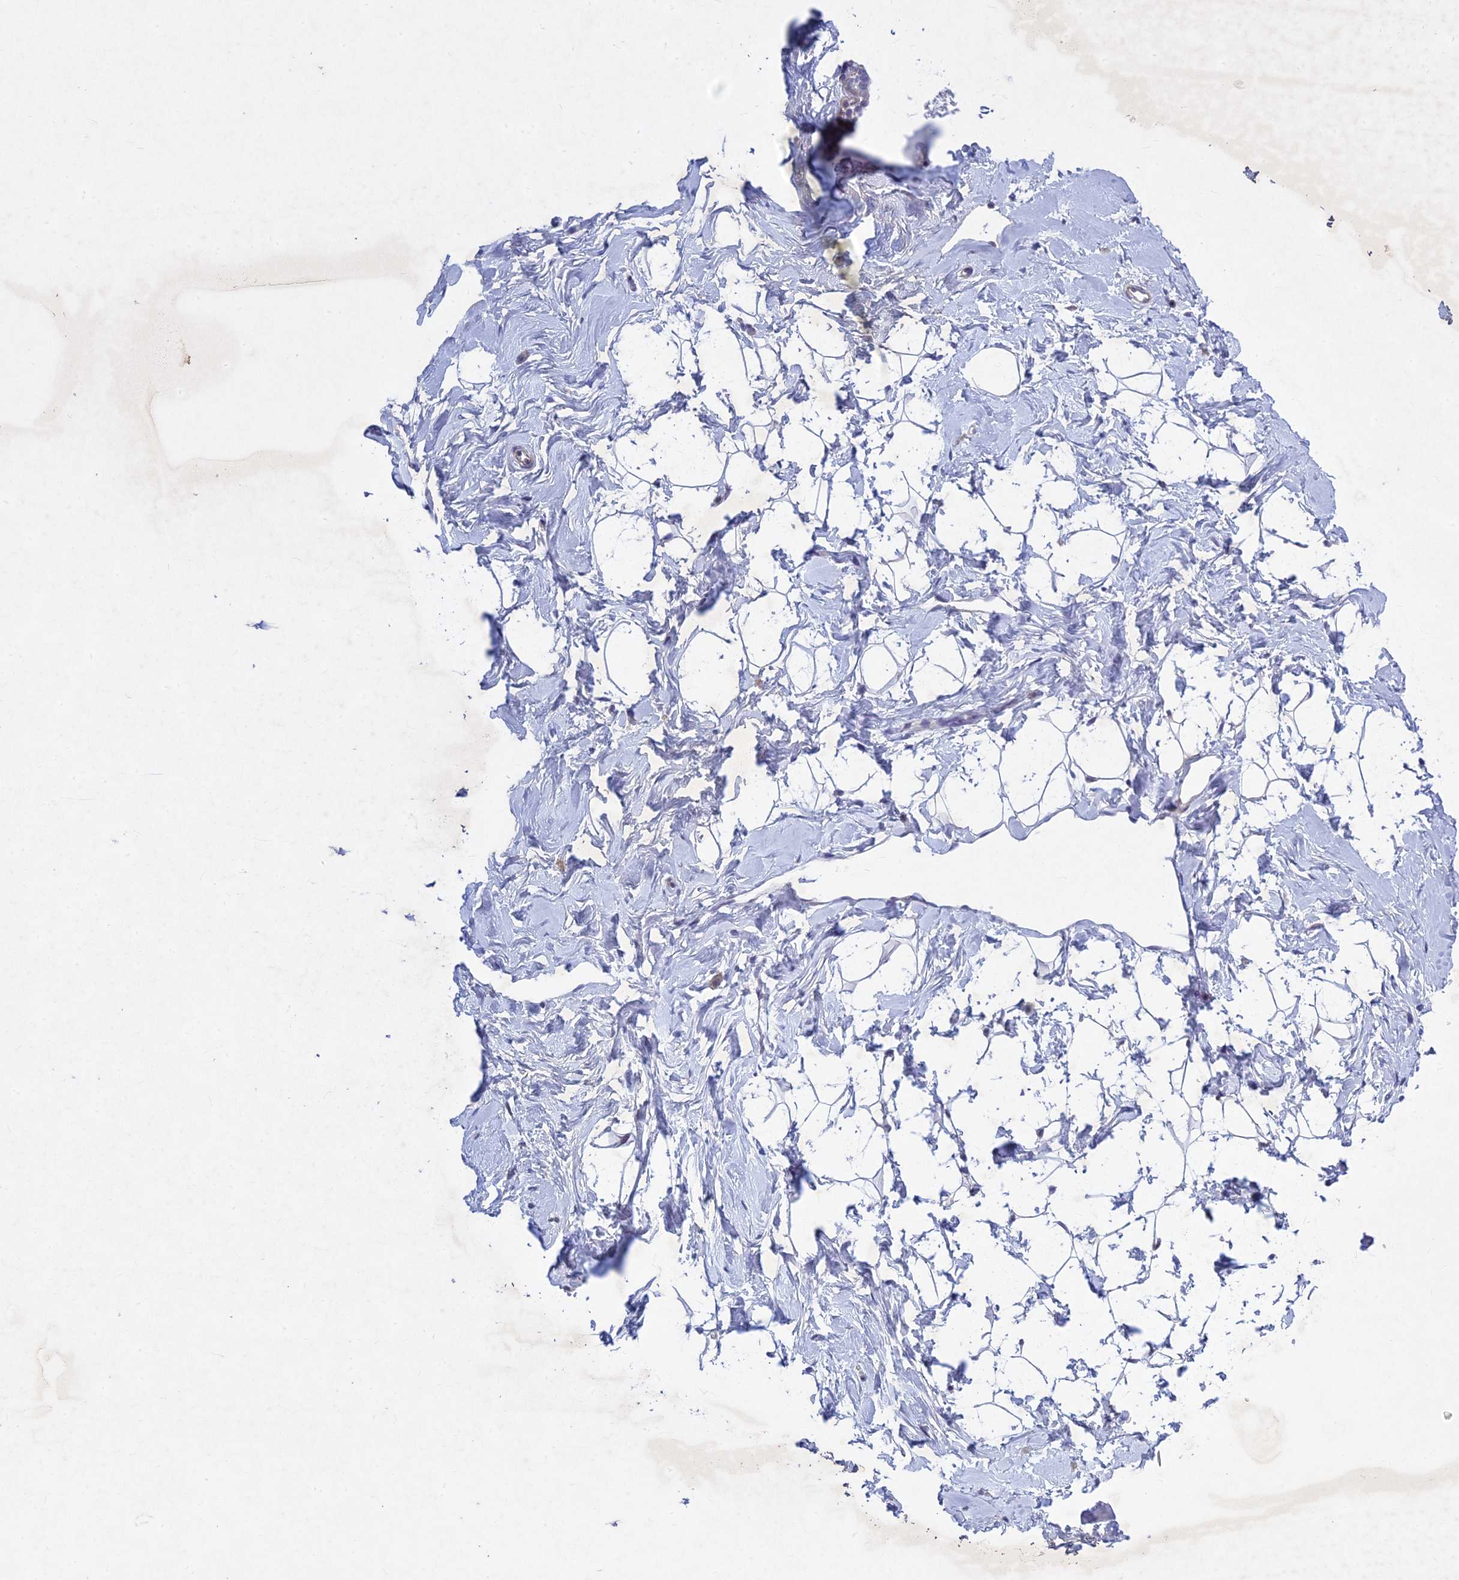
{"staining": {"intensity": "negative", "quantity": "none", "location": "none"}, "tissue": "breast", "cell_type": "Adipocytes", "image_type": "normal", "snomed": [{"axis": "morphology", "description": "Normal tissue, NOS"}, {"axis": "morphology", "description": "Adenoma, NOS"}, {"axis": "topography", "description": "Breast"}], "caption": "Immunohistochemical staining of unremarkable human breast reveals no significant positivity in adipocytes. (DAB immunohistochemistry (IHC) with hematoxylin counter stain).", "gene": "PTHLH", "patient": {"sex": "female", "age": 23}}